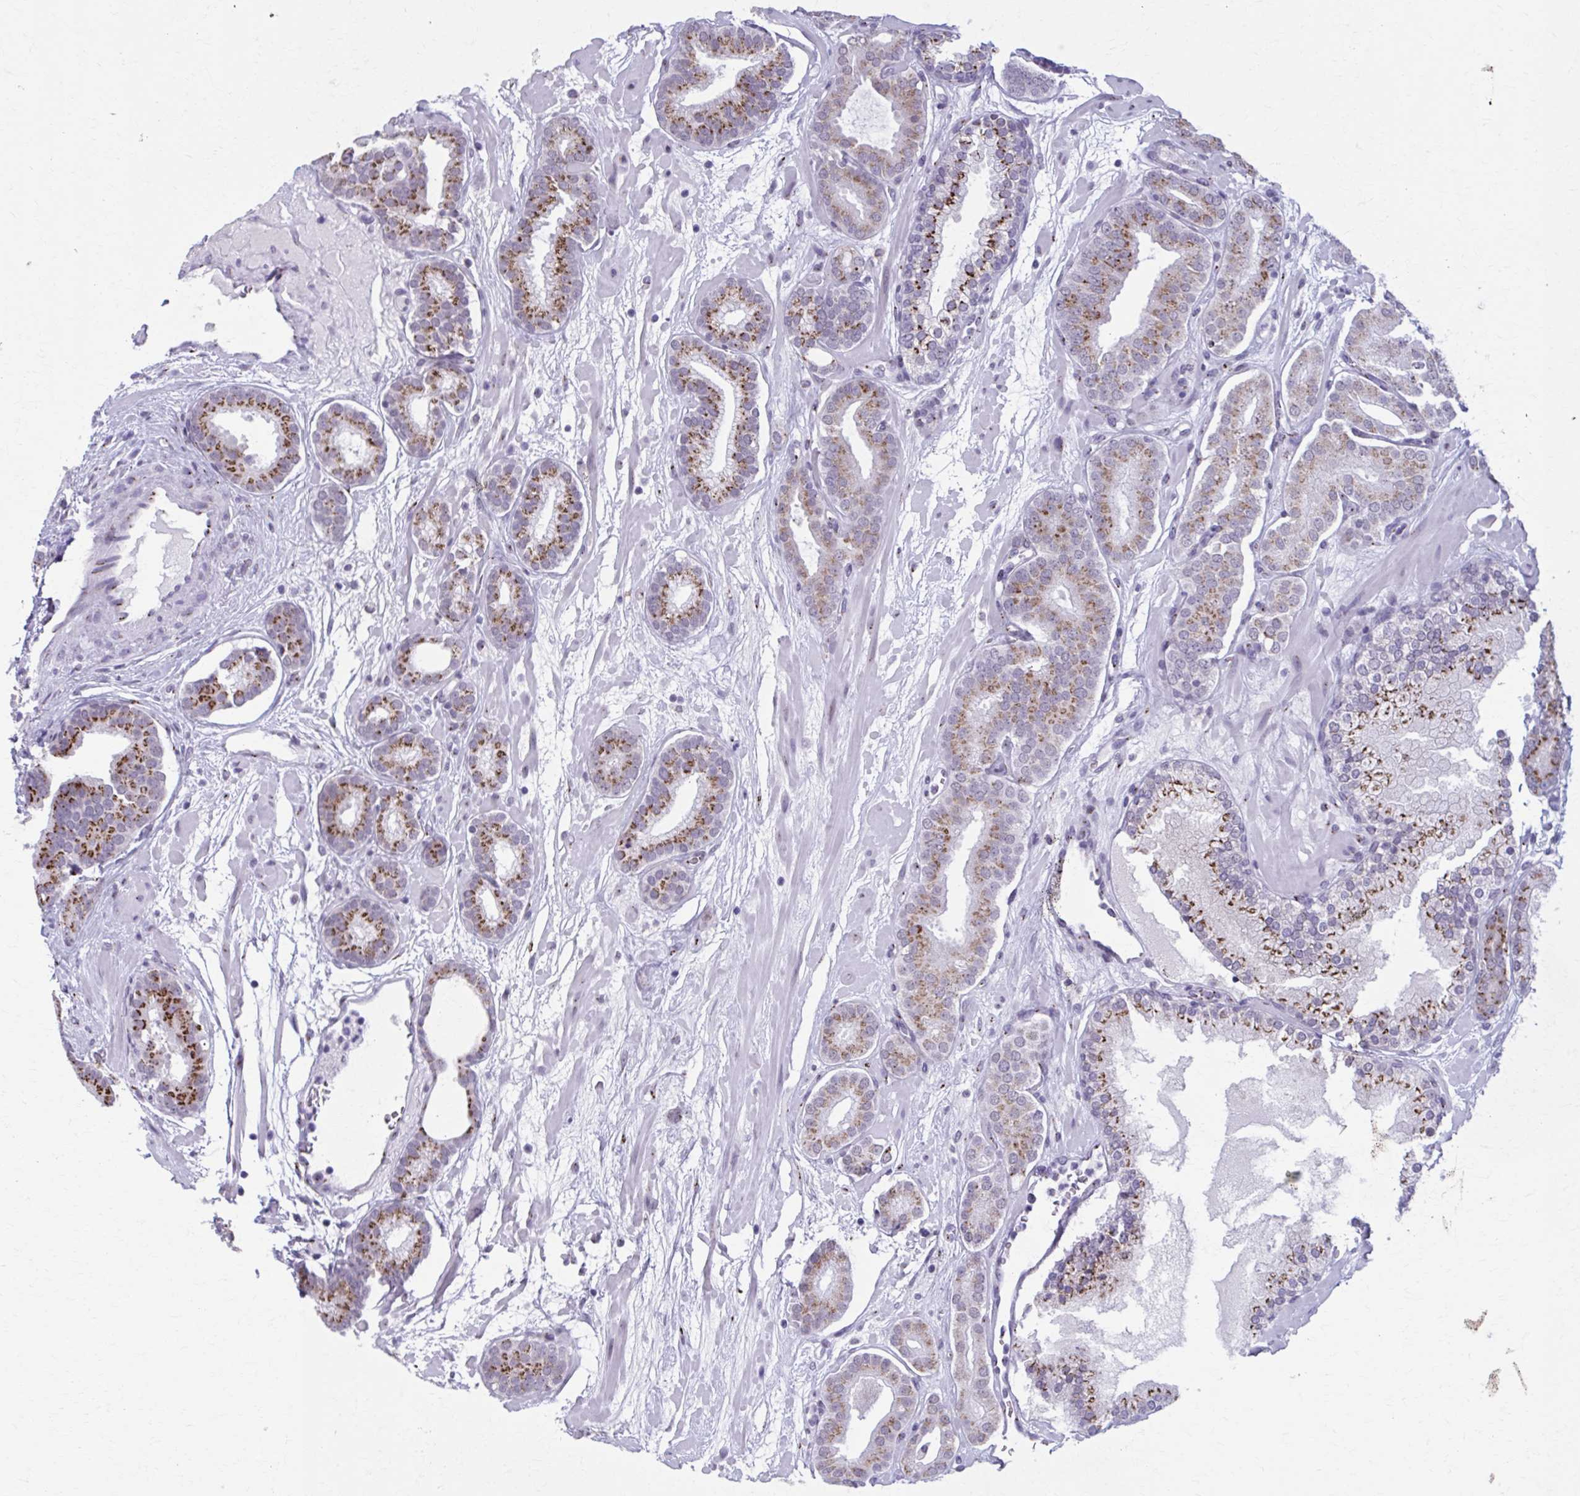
{"staining": {"intensity": "strong", "quantity": ">75%", "location": "cytoplasmic/membranous"}, "tissue": "prostate cancer", "cell_type": "Tumor cells", "image_type": "cancer", "snomed": [{"axis": "morphology", "description": "Adenocarcinoma, High grade"}, {"axis": "topography", "description": "Prostate"}], "caption": "Strong cytoplasmic/membranous positivity for a protein is seen in about >75% of tumor cells of high-grade adenocarcinoma (prostate) using IHC.", "gene": "ZNF682", "patient": {"sex": "male", "age": 66}}